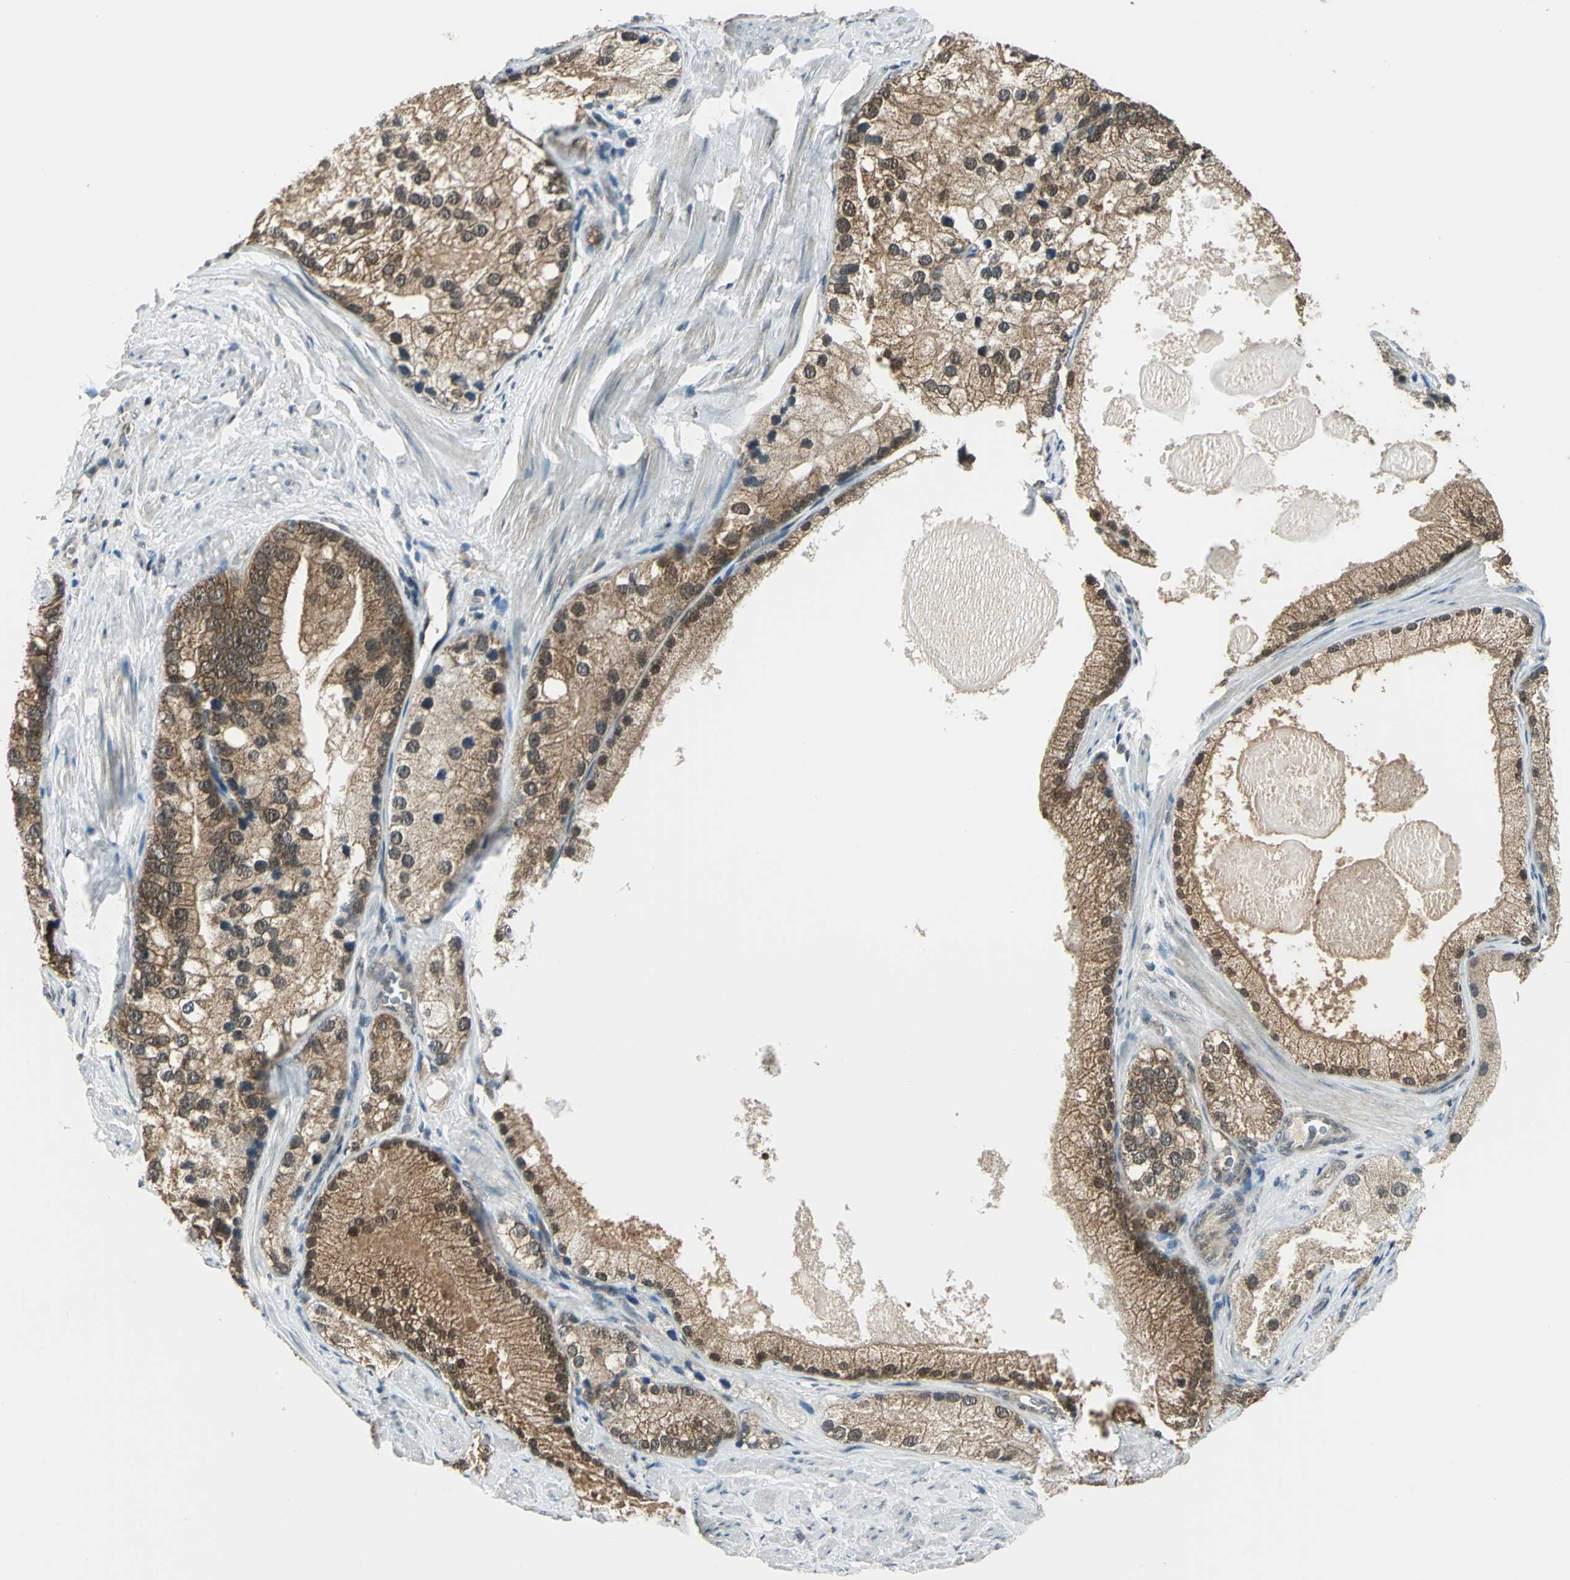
{"staining": {"intensity": "moderate", "quantity": ">75%", "location": "cytoplasmic/membranous,nuclear"}, "tissue": "prostate cancer", "cell_type": "Tumor cells", "image_type": "cancer", "snomed": [{"axis": "morphology", "description": "Adenocarcinoma, Low grade"}, {"axis": "topography", "description": "Prostate"}], "caption": "About >75% of tumor cells in human adenocarcinoma (low-grade) (prostate) reveal moderate cytoplasmic/membranous and nuclear protein staining as visualized by brown immunohistochemical staining.", "gene": "NUDT2", "patient": {"sex": "male", "age": 69}}